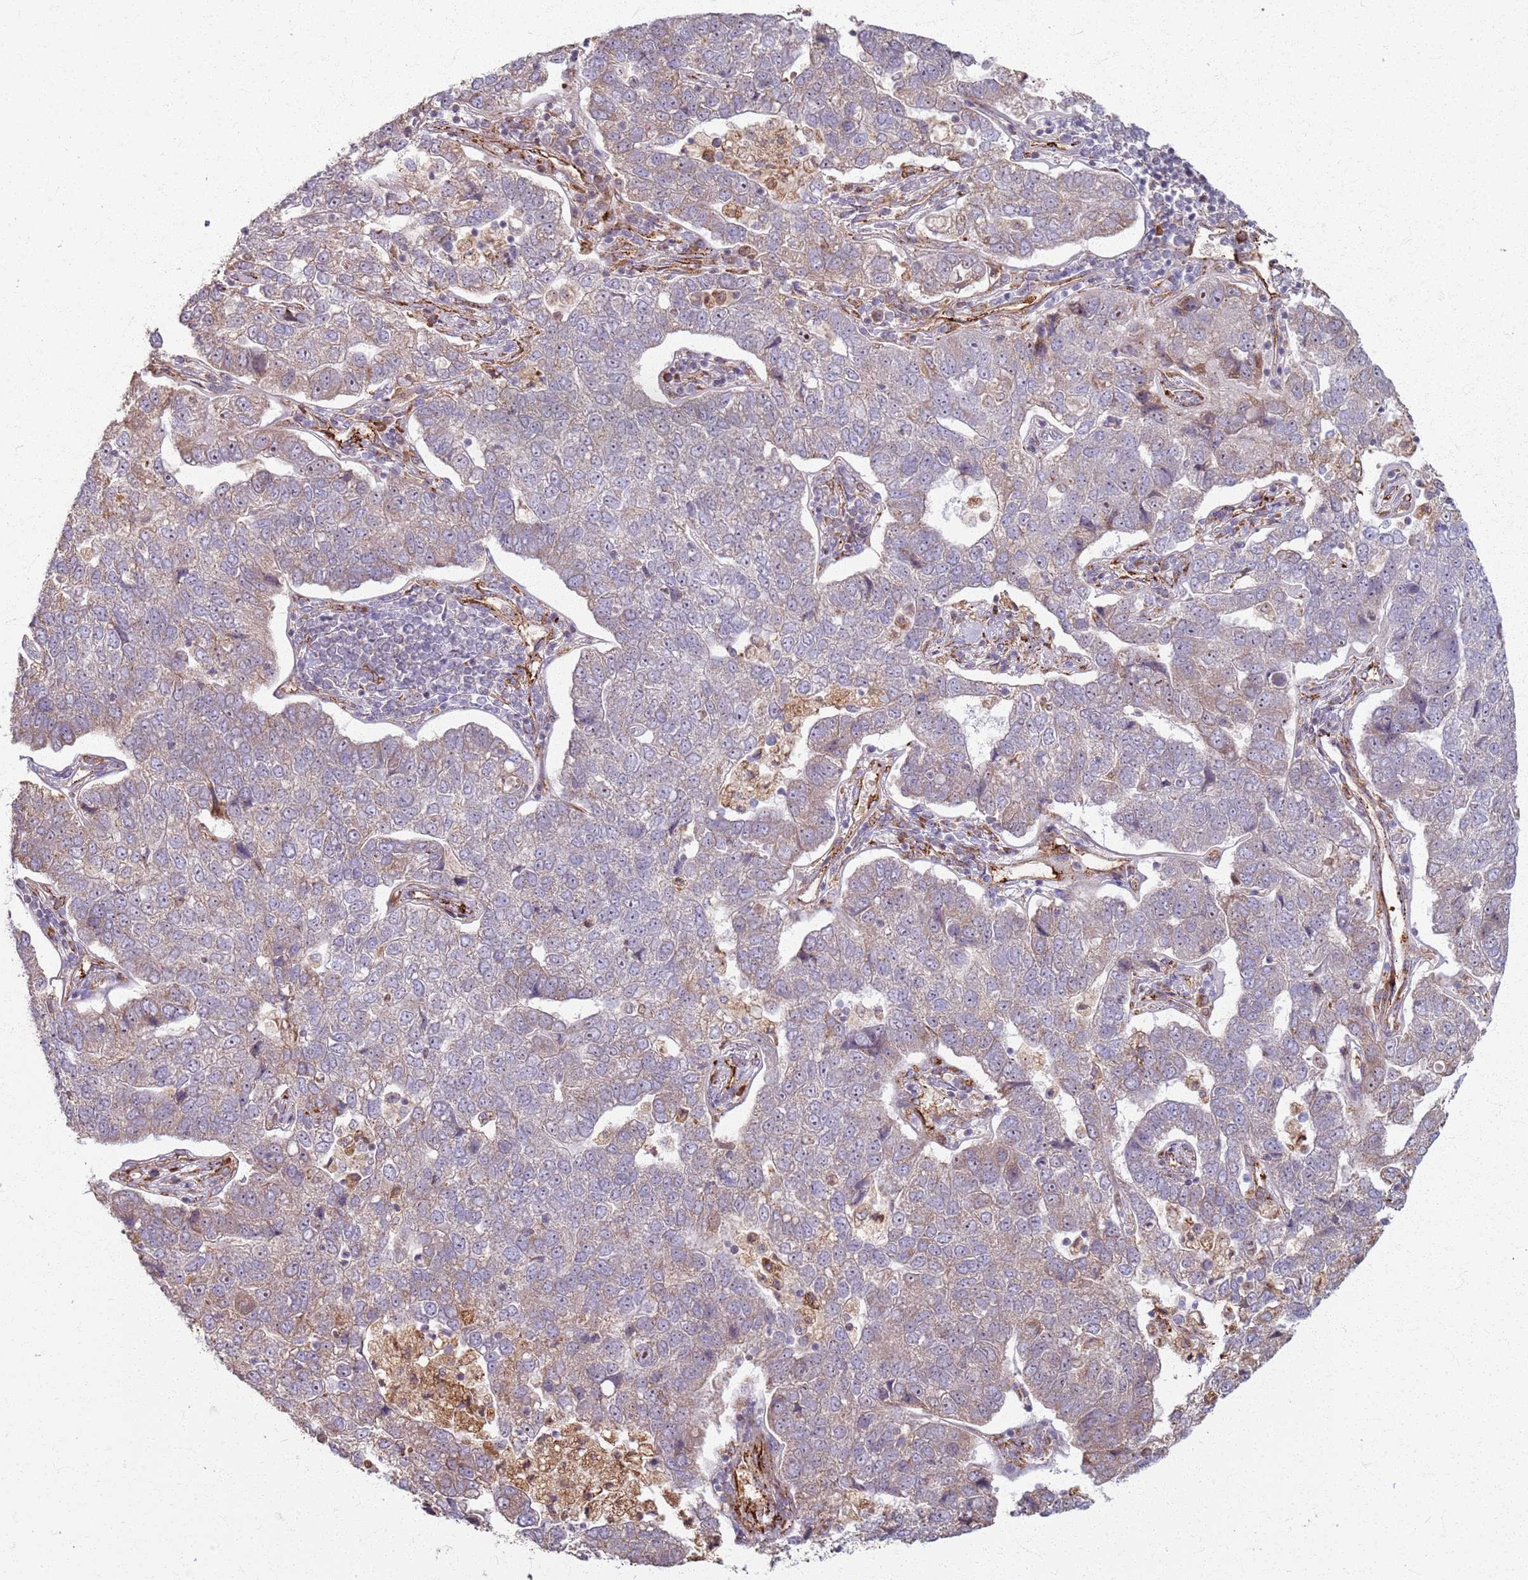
{"staining": {"intensity": "weak", "quantity": "25%-75%", "location": "cytoplasmic/membranous"}, "tissue": "pancreatic cancer", "cell_type": "Tumor cells", "image_type": "cancer", "snomed": [{"axis": "morphology", "description": "Adenocarcinoma, NOS"}, {"axis": "topography", "description": "Pancreas"}], "caption": "Pancreatic cancer (adenocarcinoma) tissue exhibits weak cytoplasmic/membranous positivity in approximately 25%-75% of tumor cells, visualized by immunohistochemistry.", "gene": "KRI1", "patient": {"sex": "female", "age": 61}}